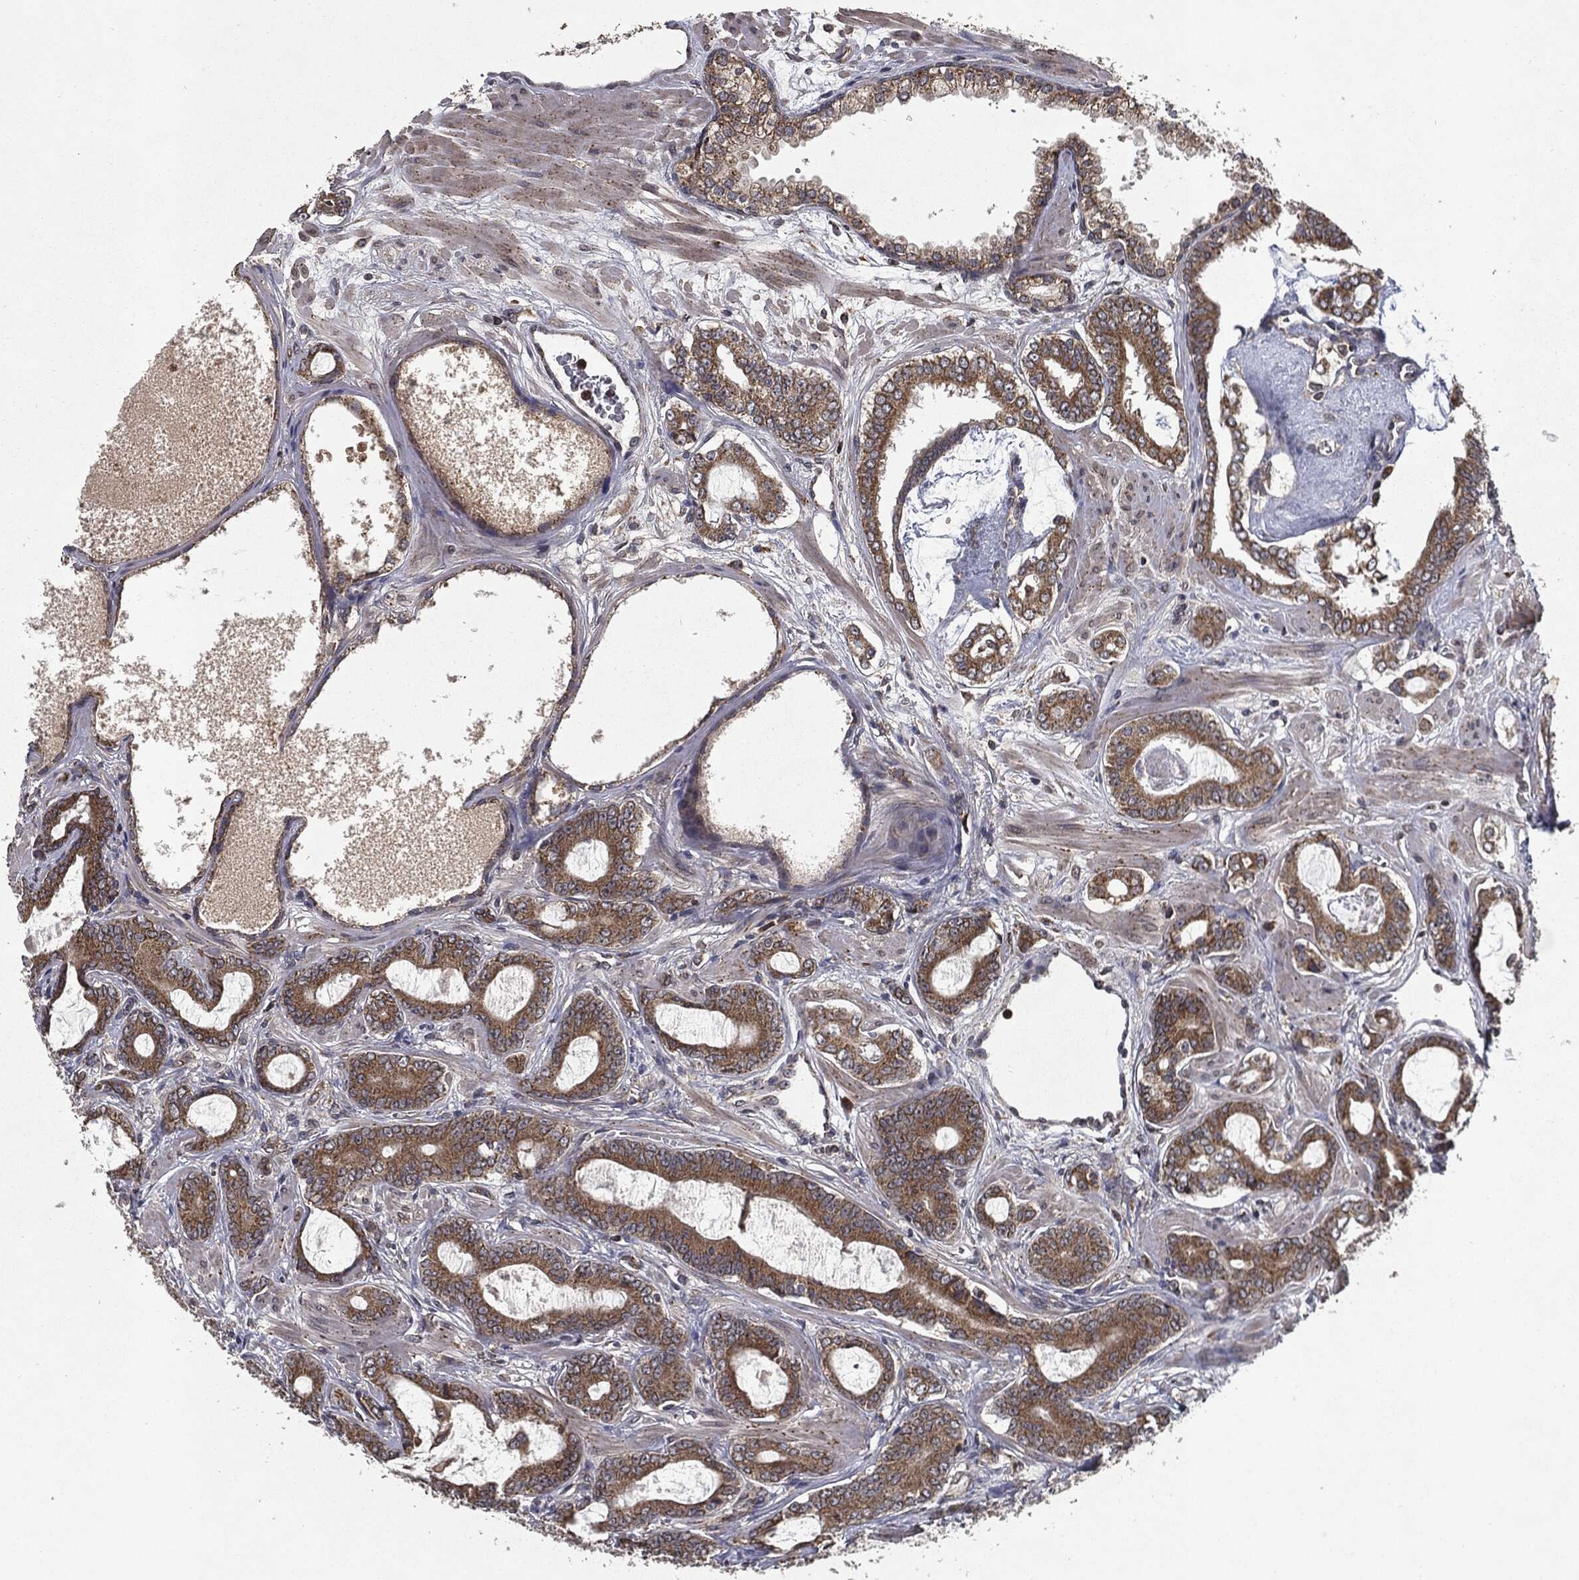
{"staining": {"intensity": "strong", "quantity": ">75%", "location": "cytoplasmic/membranous"}, "tissue": "prostate cancer", "cell_type": "Tumor cells", "image_type": "cancer", "snomed": [{"axis": "morphology", "description": "Adenocarcinoma, NOS"}, {"axis": "topography", "description": "Prostate"}], "caption": "The photomicrograph reveals immunohistochemical staining of prostate cancer (adenocarcinoma). There is strong cytoplasmic/membranous staining is identified in about >75% of tumor cells.", "gene": "HDAC5", "patient": {"sex": "male", "age": 55}}